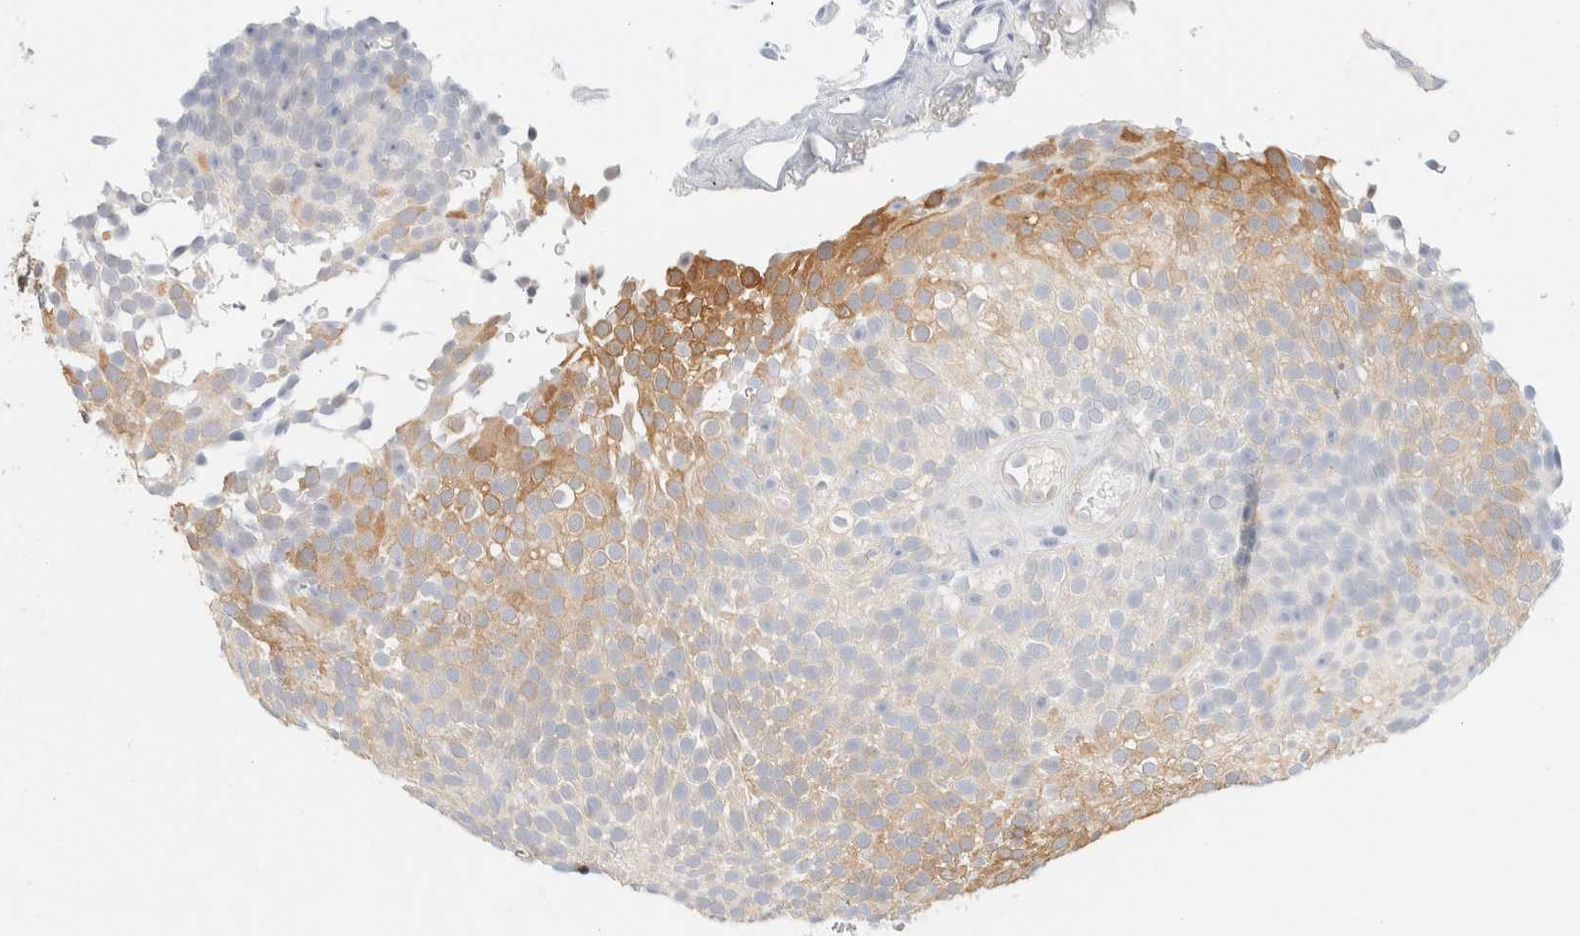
{"staining": {"intensity": "moderate", "quantity": "<25%", "location": "cytoplasmic/membranous"}, "tissue": "urothelial cancer", "cell_type": "Tumor cells", "image_type": "cancer", "snomed": [{"axis": "morphology", "description": "Urothelial carcinoma, Low grade"}, {"axis": "topography", "description": "Urinary bladder"}], "caption": "Immunohistochemical staining of human urothelial cancer shows low levels of moderate cytoplasmic/membranous positivity in approximately <25% of tumor cells.", "gene": "GPI", "patient": {"sex": "male", "age": 78}}